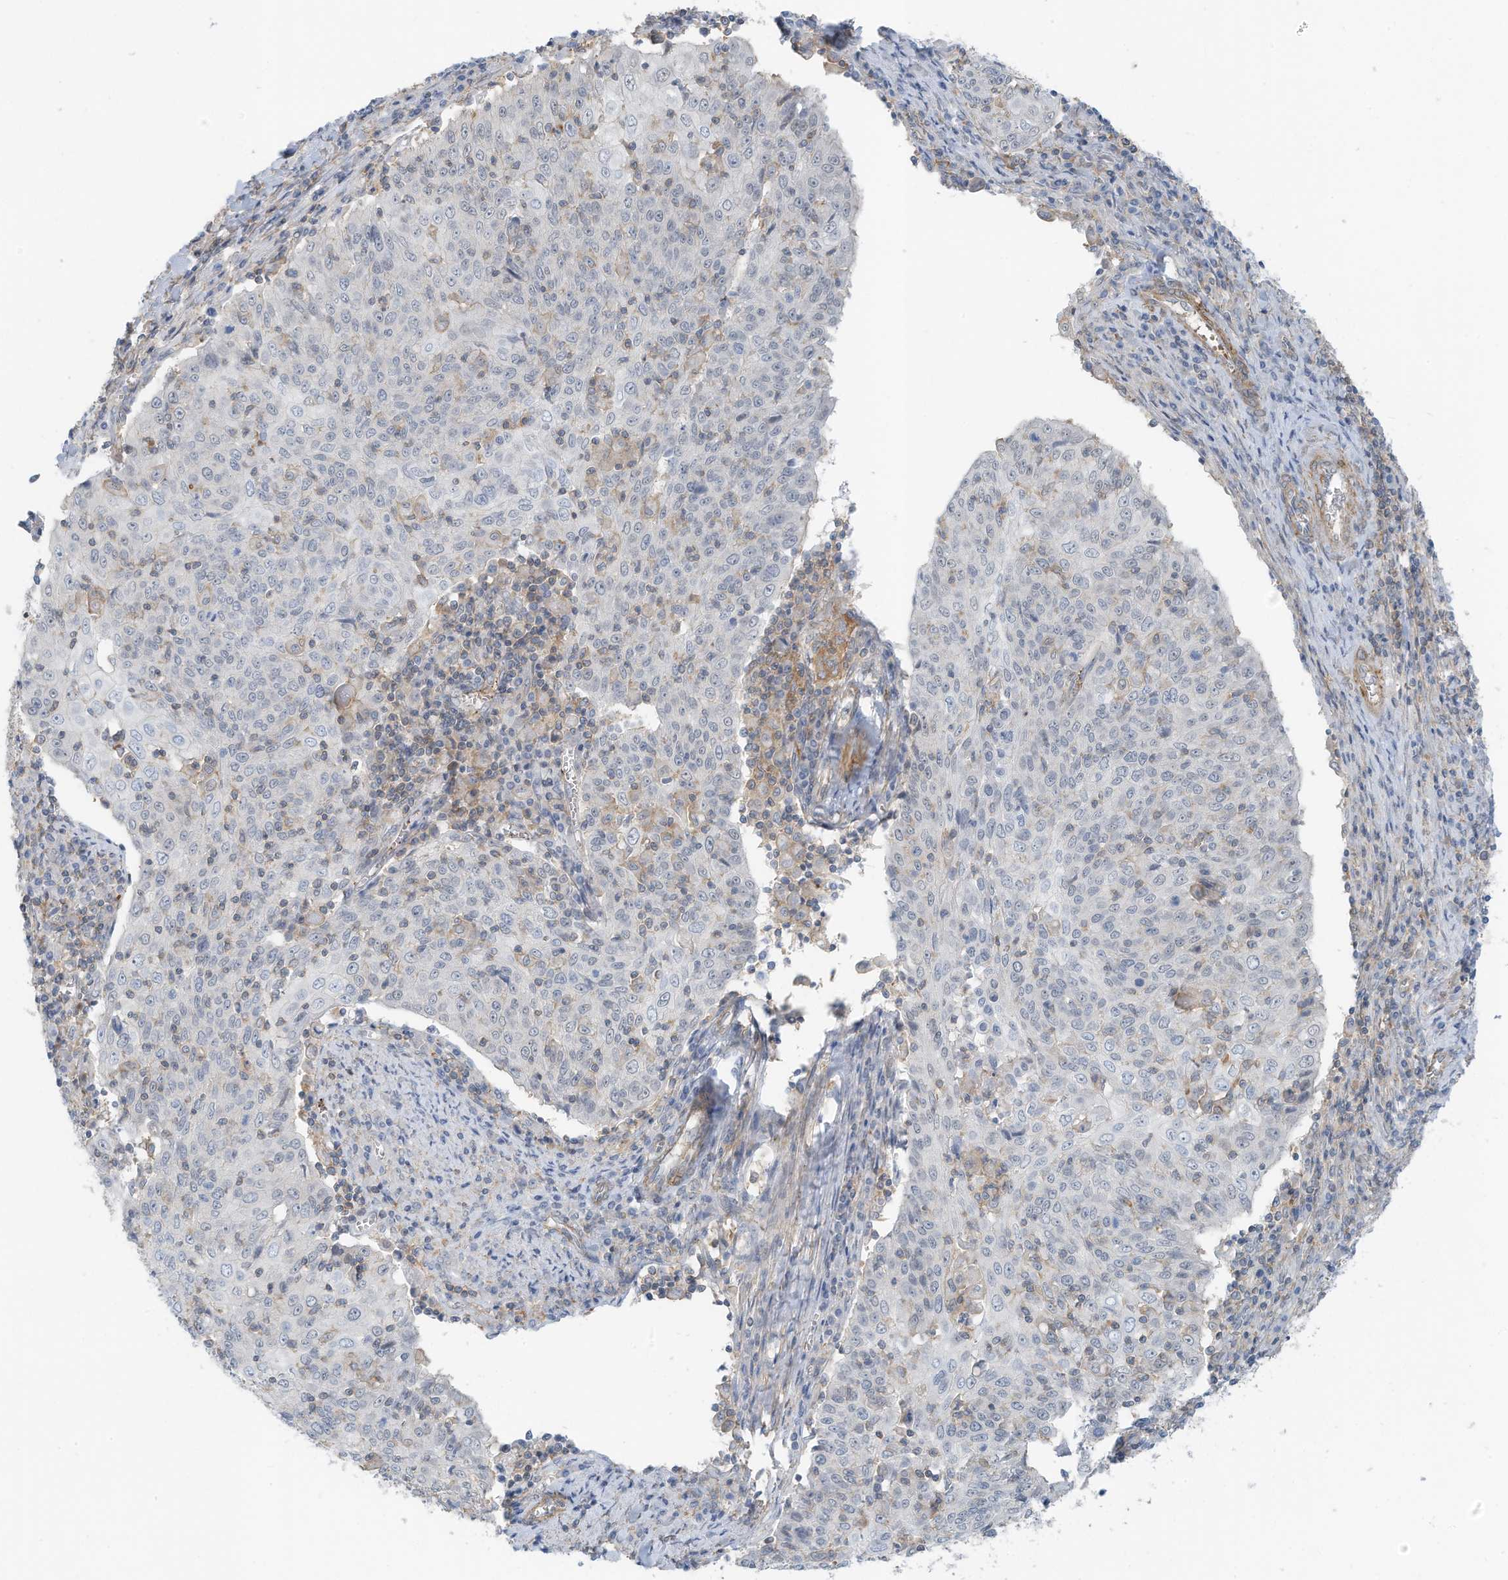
{"staining": {"intensity": "negative", "quantity": "none", "location": "none"}, "tissue": "cervical cancer", "cell_type": "Tumor cells", "image_type": "cancer", "snomed": [{"axis": "morphology", "description": "Squamous cell carcinoma, NOS"}, {"axis": "topography", "description": "Cervix"}], "caption": "IHC photomicrograph of squamous cell carcinoma (cervical) stained for a protein (brown), which reveals no staining in tumor cells. (DAB (3,3'-diaminobenzidine) immunohistochemistry (IHC), high magnification).", "gene": "ZNF846", "patient": {"sex": "female", "age": 48}}